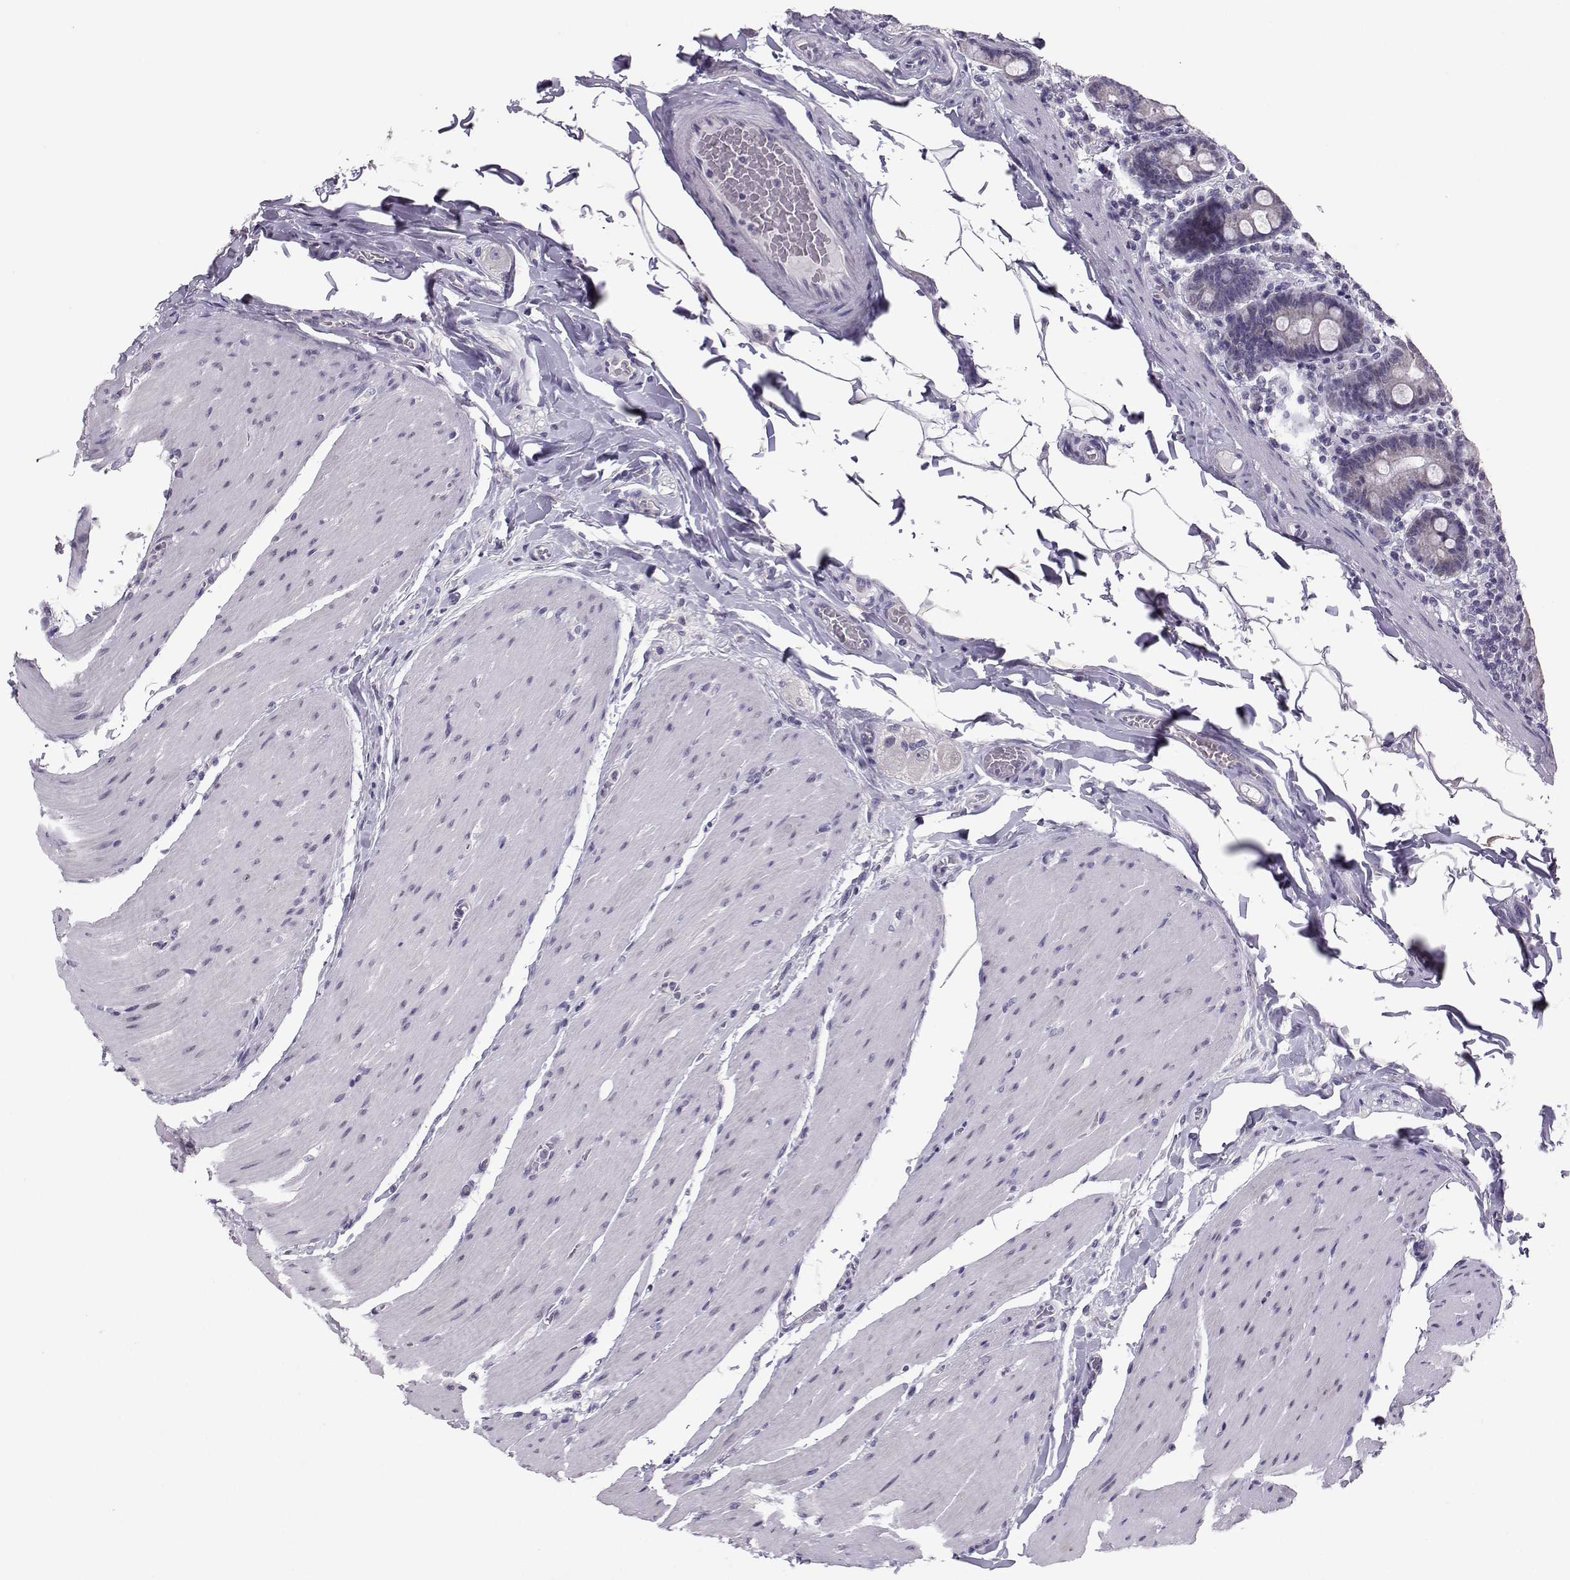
{"staining": {"intensity": "negative", "quantity": "none", "location": "none"}, "tissue": "small intestine", "cell_type": "Glandular cells", "image_type": "normal", "snomed": [{"axis": "morphology", "description": "Normal tissue, NOS"}, {"axis": "topography", "description": "Small intestine"}], "caption": "Glandular cells show no significant protein staining in normal small intestine. The staining was performed using DAB to visualize the protein expression in brown, while the nuclei were stained in blue with hematoxylin (Magnification: 20x).", "gene": "DNAAF1", "patient": {"sex": "male", "age": 37}}